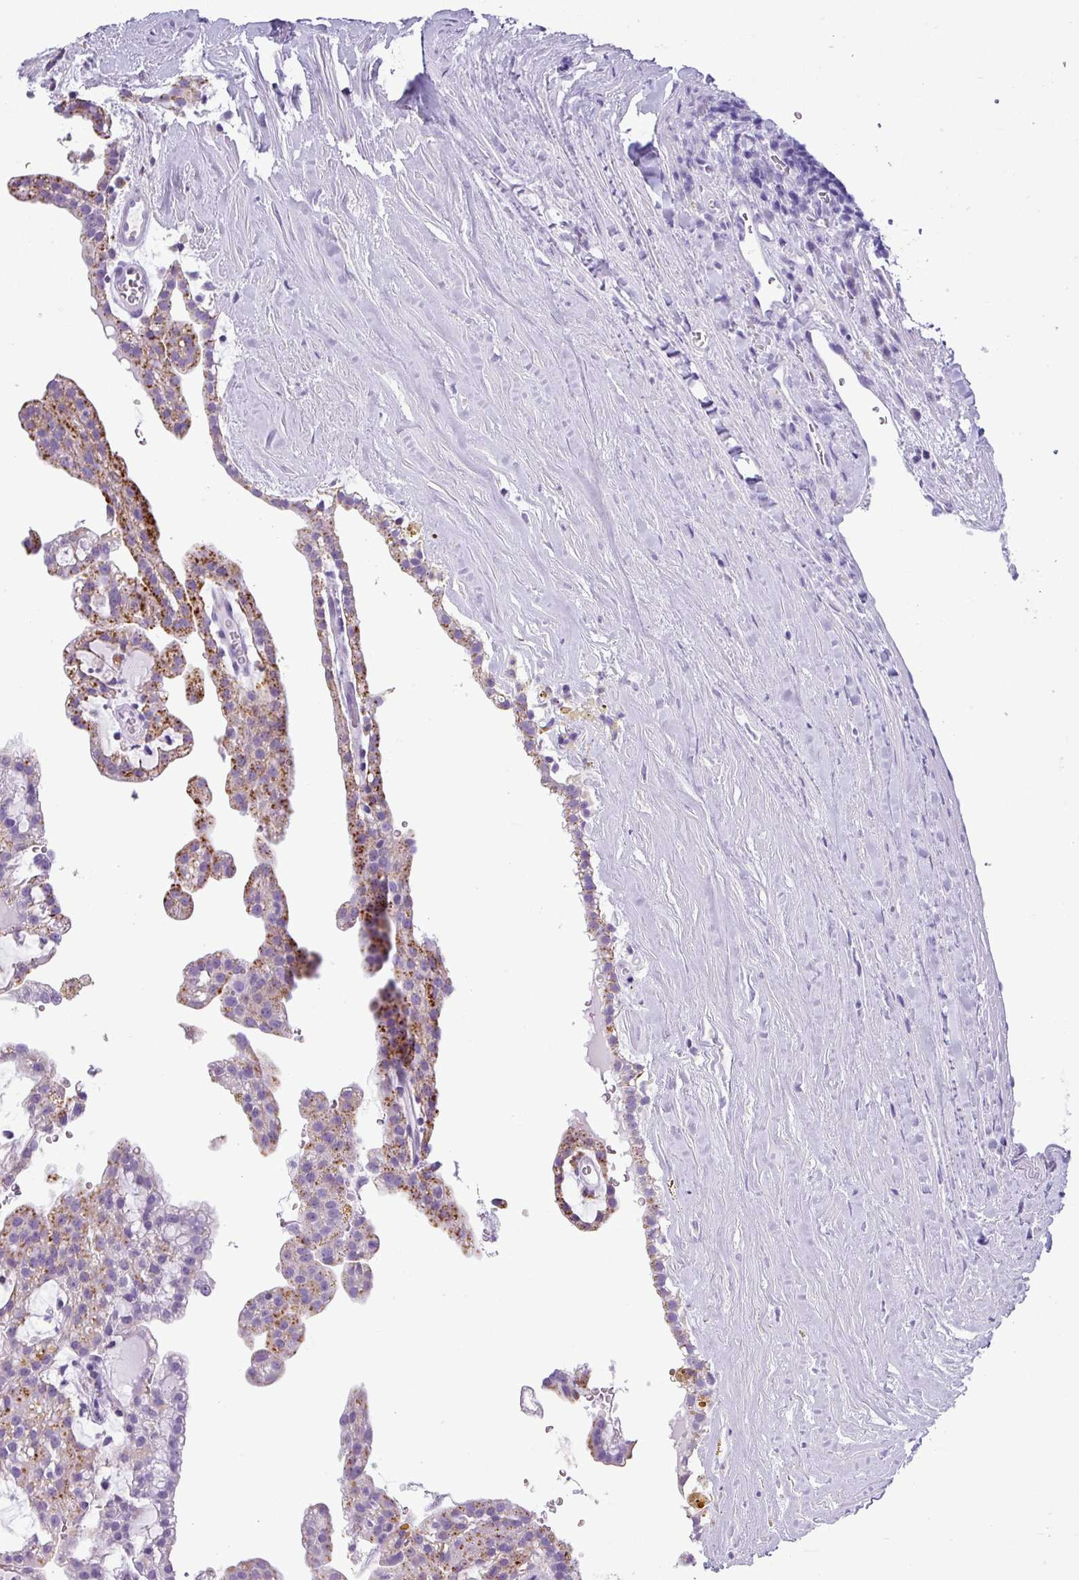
{"staining": {"intensity": "strong", "quantity": "25%-75%", "location": "cytoplasmic/membranous"}, "tissue": "renal cancer", "cell_type": "Tumor cells", "image_type": "cancer", "snomed": [{"axis": "morphology", "description": "Adenocarcinoma, NOS"}, {"axis": "topography", "description": "Kidney"}], "caption": "Strong cytoplasmic/membranous protein positivity is present in about 25%-75% of tumor cells in renal cancer.", "gene": "ZNF568", "patient": {"sex": "male", "age": 63}}